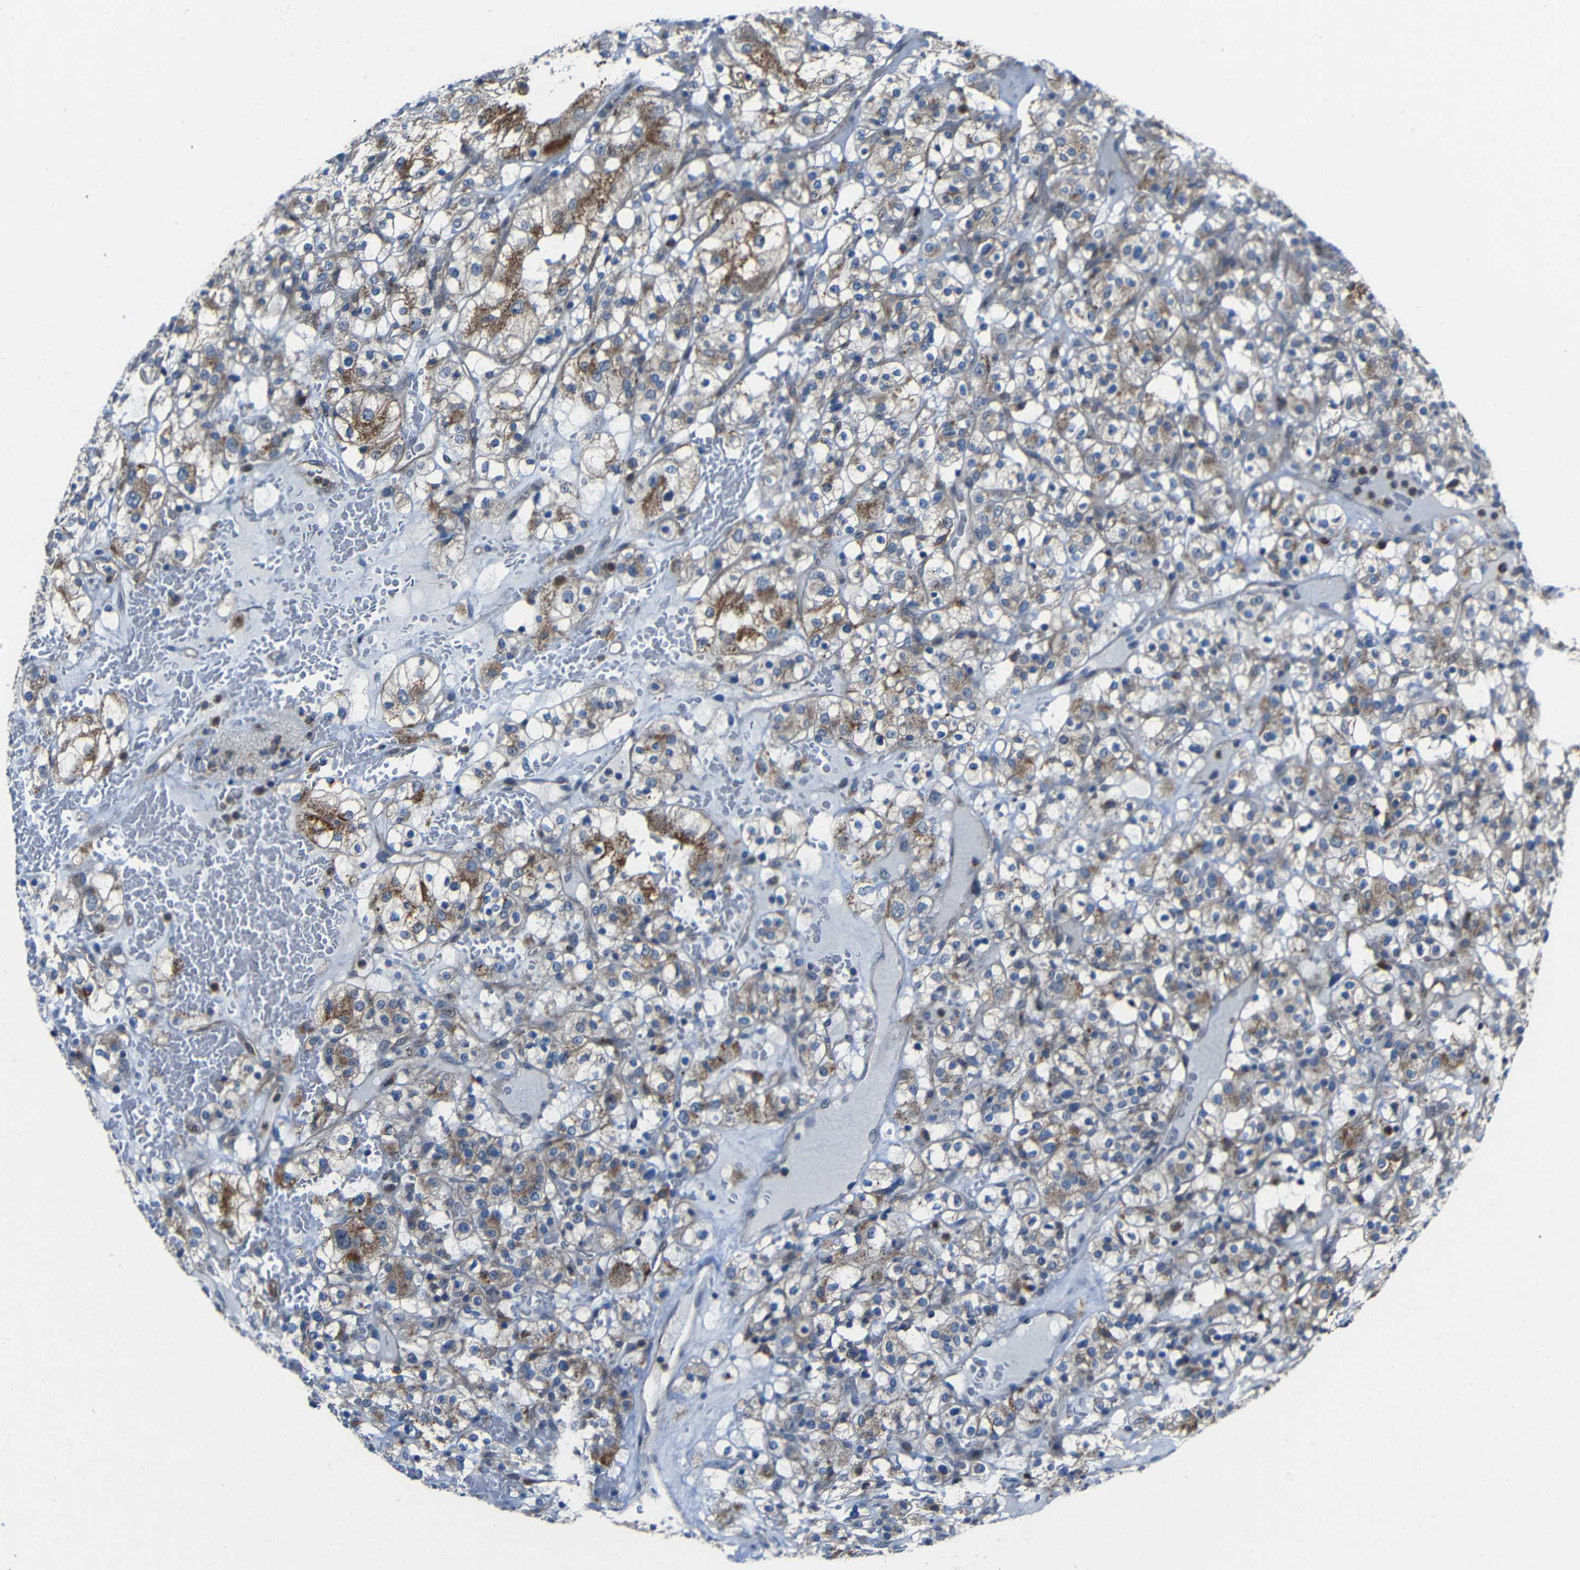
{"staining": {"intensity": "moderate", "quantity": "25%-75%", "location": "cytoplasmic/membranous"}, "tissue": "renal cancer", "cell_type": "Tumor cells", "image_type": "cancer", "snomed": [{"axis": "morphology", "description": "Normal tissue, NOS"}, {"axis": "morphology", "description": "Adenocarcinoma, NOS"}, {"axis": "topography", "description": "Kidney"}], "caption": "A high-resolution micrograph shows immunohistochemistry staining of renal cancer (adenocarcinoma), which shows moderate cytoplasmic/membranous positivity in about 25%-75% of tumor cells.", "gene": "DNAJC5", "patient": {"sex": "female", "age": 72}}